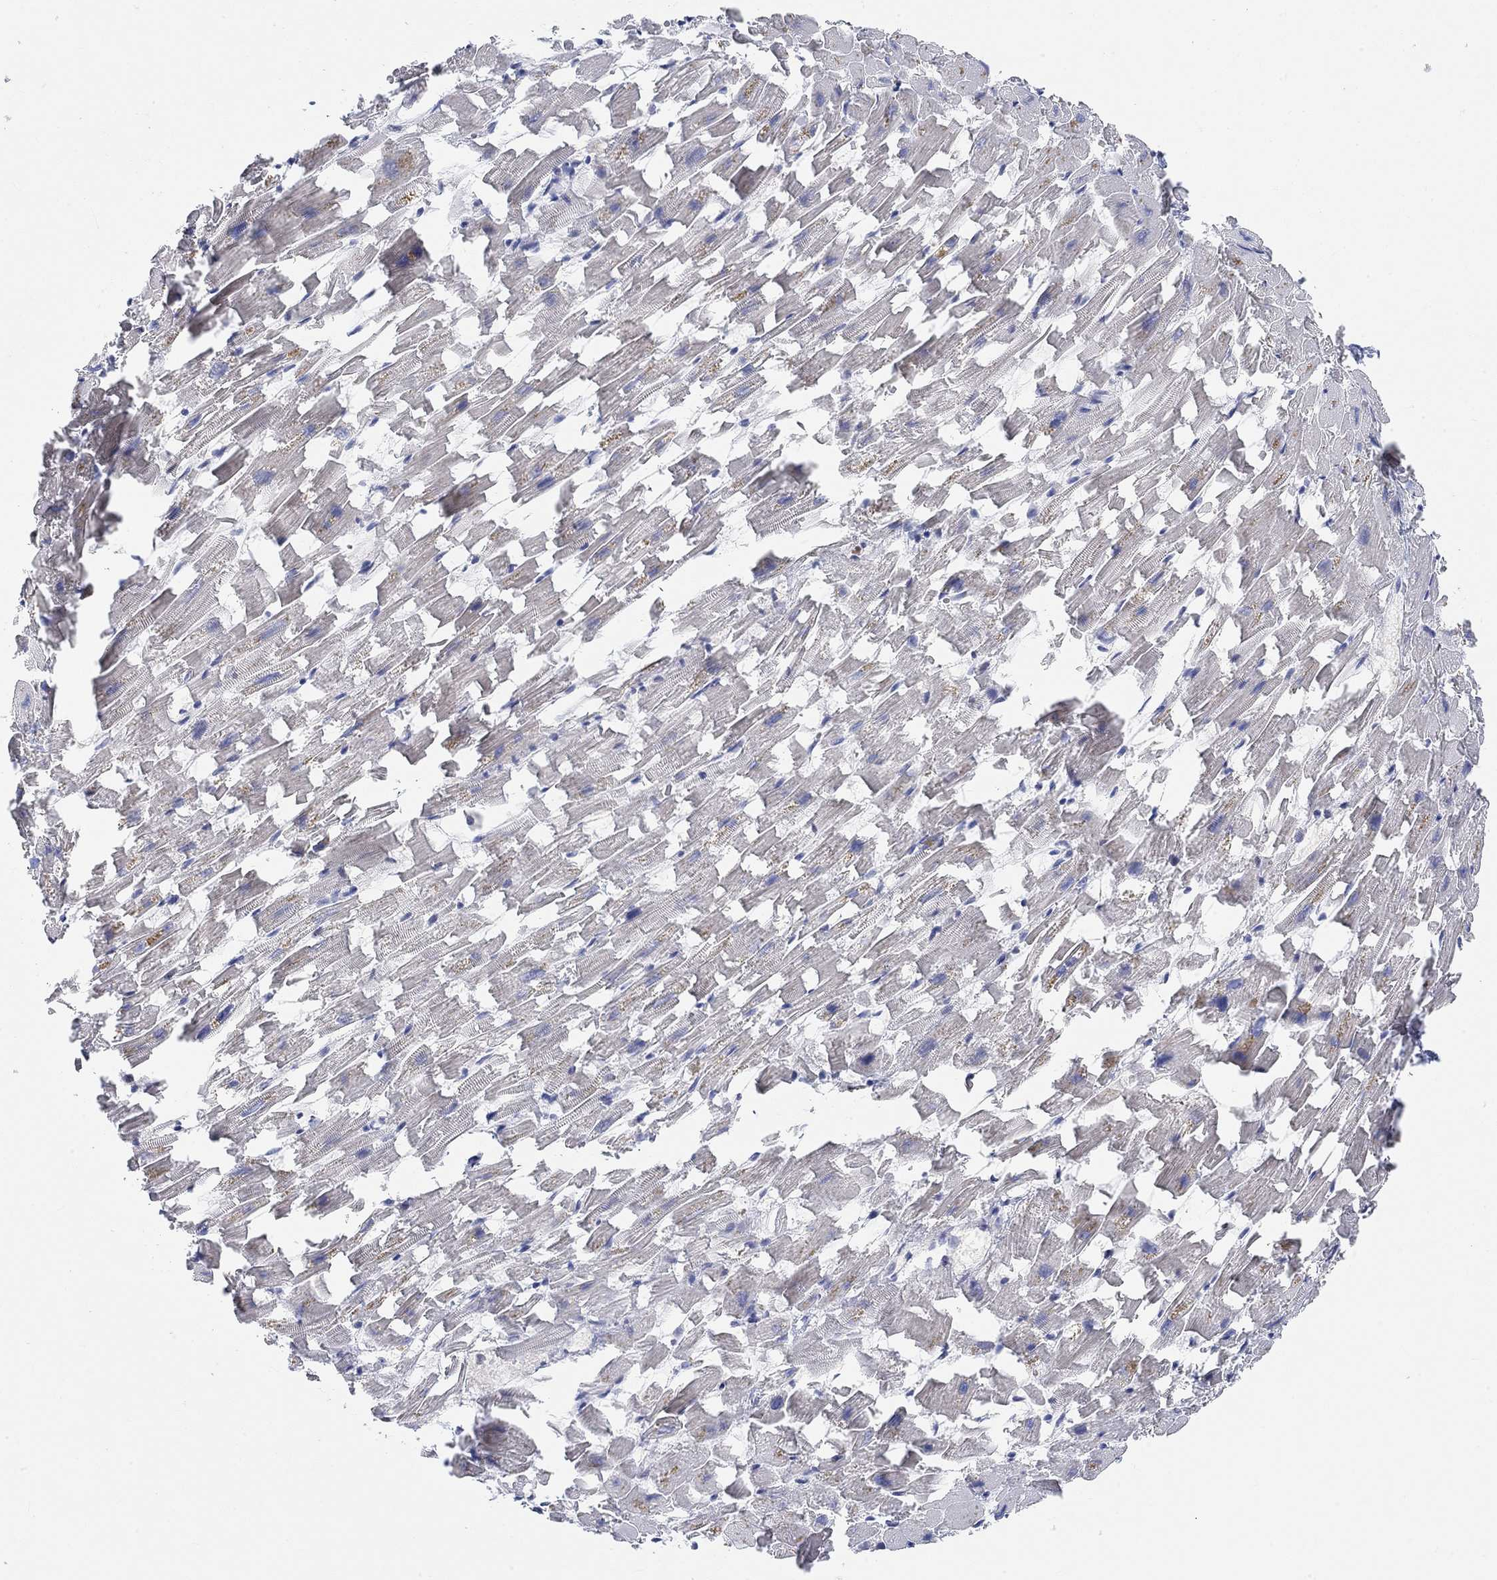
{"staining": {"intensity": "weak", "quantity": "<25%", "location": "cytoplasmic/membranous"}, "tissue": "heart muscle", "cell_type": "Cardiomyocytes", "image_type": "normal", "snomed": [{"axis": "morphology", "description": "Normal tissue, NOS"}, {"axis": "topography", "description": "Heart"}], "caption": "The immunohistochemistry histopathology image has no significant expression in cardiomyocytes of heart muscle. (Brightfield microscopy of DAB immunohistochemistry (IHC) at high magnification).", "gene": "ATP6V1E2", "patient": {"sex": "female", "age": 64}}